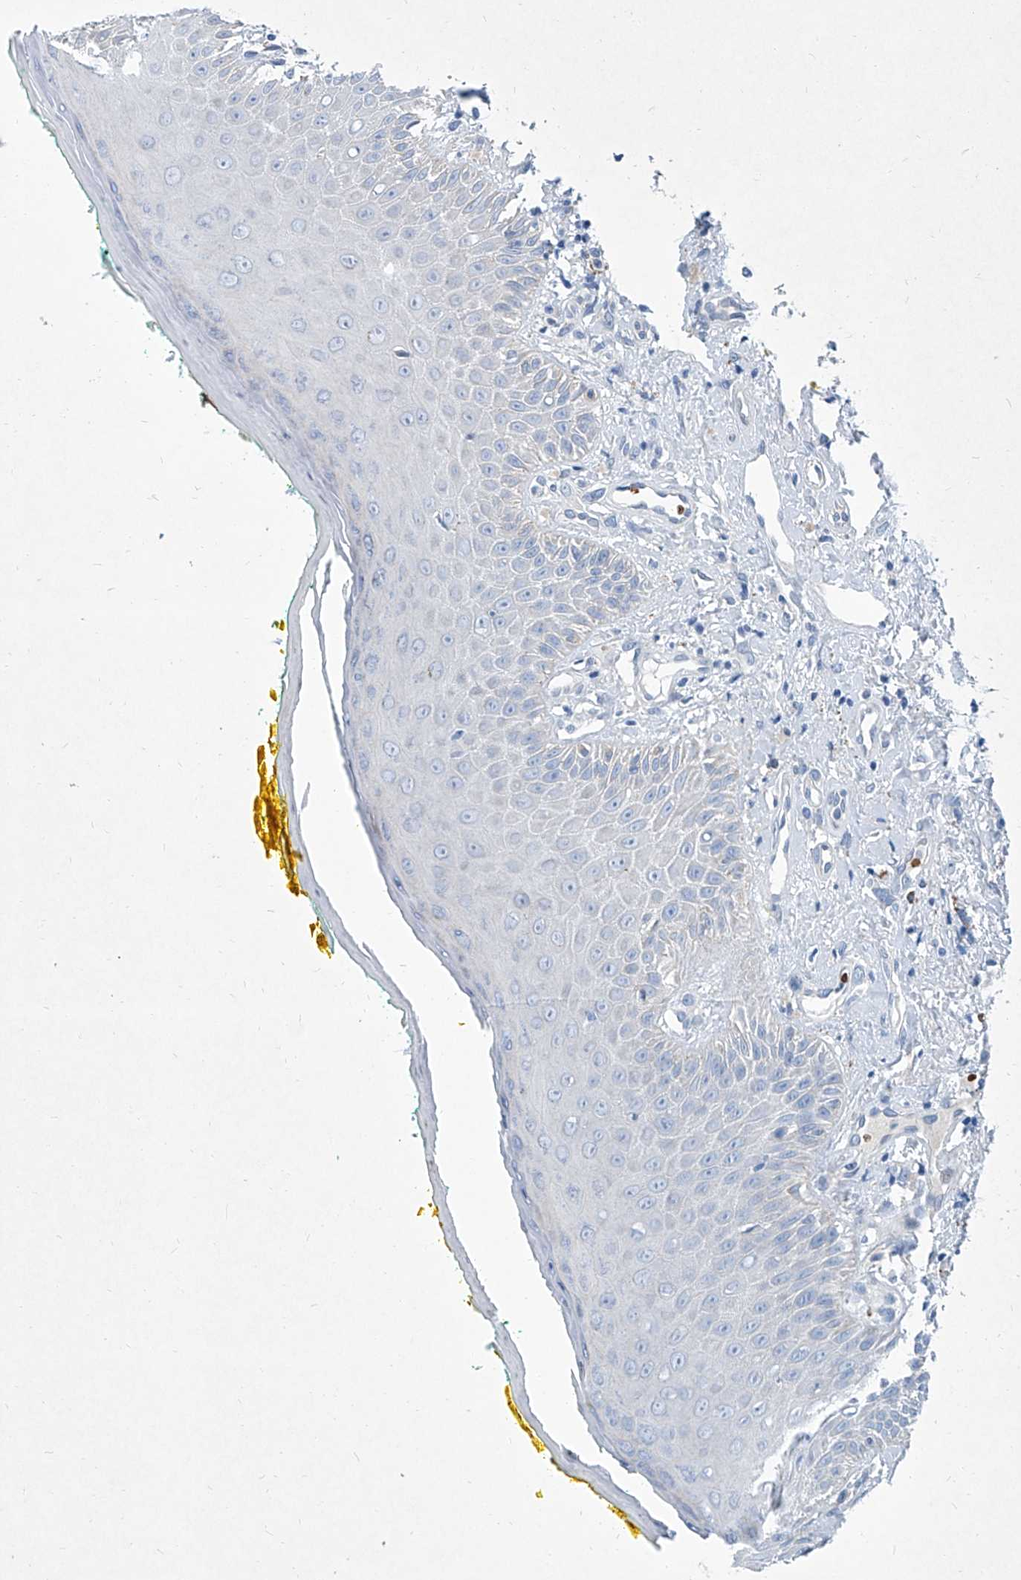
{"staining": {"intensity": "negative", "quantity": "none", "location": "none"}, "tissue": "oral mucosa", "cell_type": "Squamous epithelial cells", "image_type": "normal", "snomed": [{"axis": "morphology", "description": "Normal tissue, NOS"}, {"axis": "topography", "description": "Oral tissue"}], "caption": "Micrograph shows no significant protein staining in squamous epithelial cells of benign oral mucosa. (Brightfield microscopy of DAB immunohistochemistry (IHC) at high magnification).", "gene": "FPR2", "patient": {"sex": "female", "age": 70}}